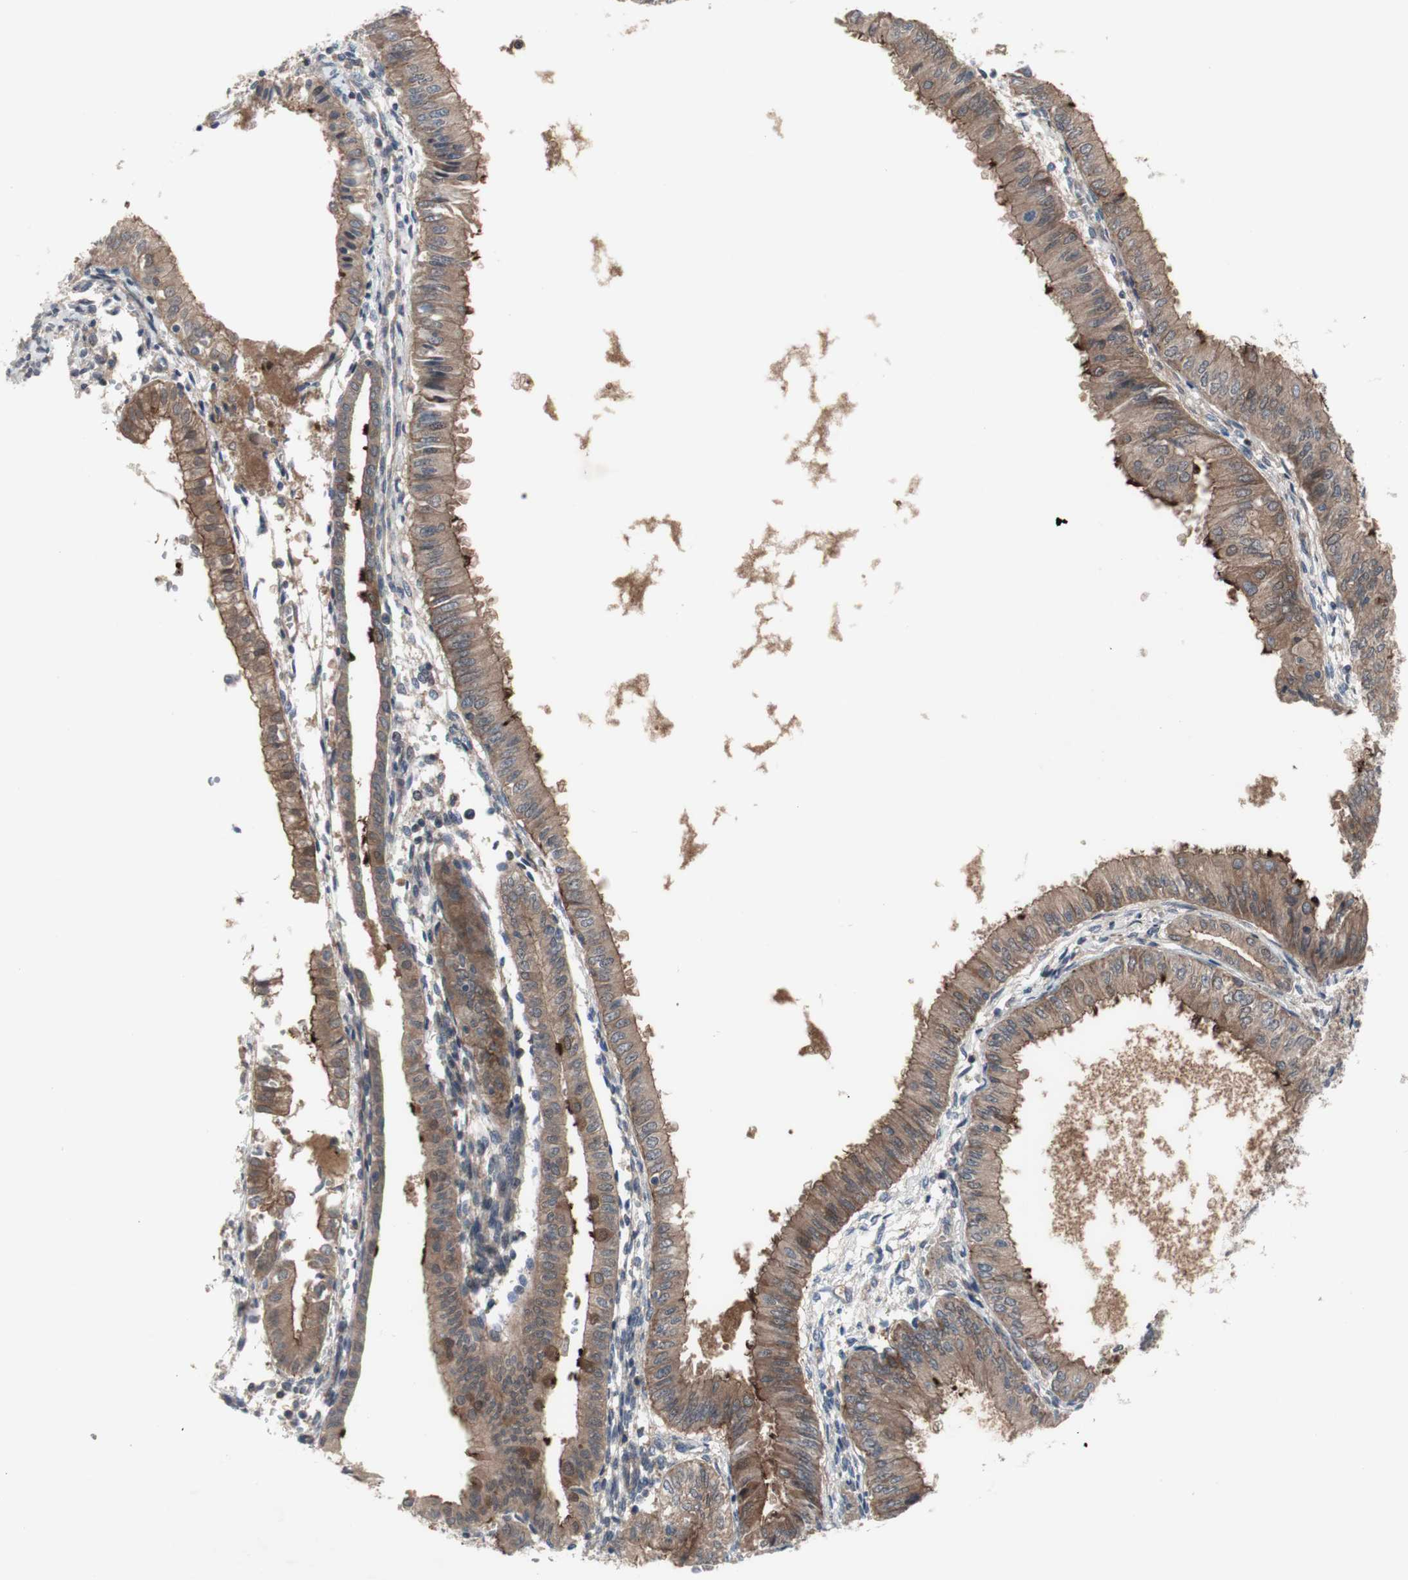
{"staining": {"intensity": "moderate", "quantity": ">75%", "location": "cytoplasmic/membranous"}, "tissue": "endometrial cancer", "cell_type": "Tumor cells", "image_type": "cancer", "snomed": [{"axis": "morphology", "description": "Adenocarcinoma, NOS"}, {"axis": "topography", "description": "Endometrium"}], "caption": "Human adenocarcinoma (endometrial) stained with a brown dye reveals moderate cytoplasmic/membranous positive expression in about >75% of tumor cells.", "gene": "OAZ1", "patient": {"sex": "female", "age": 53}}